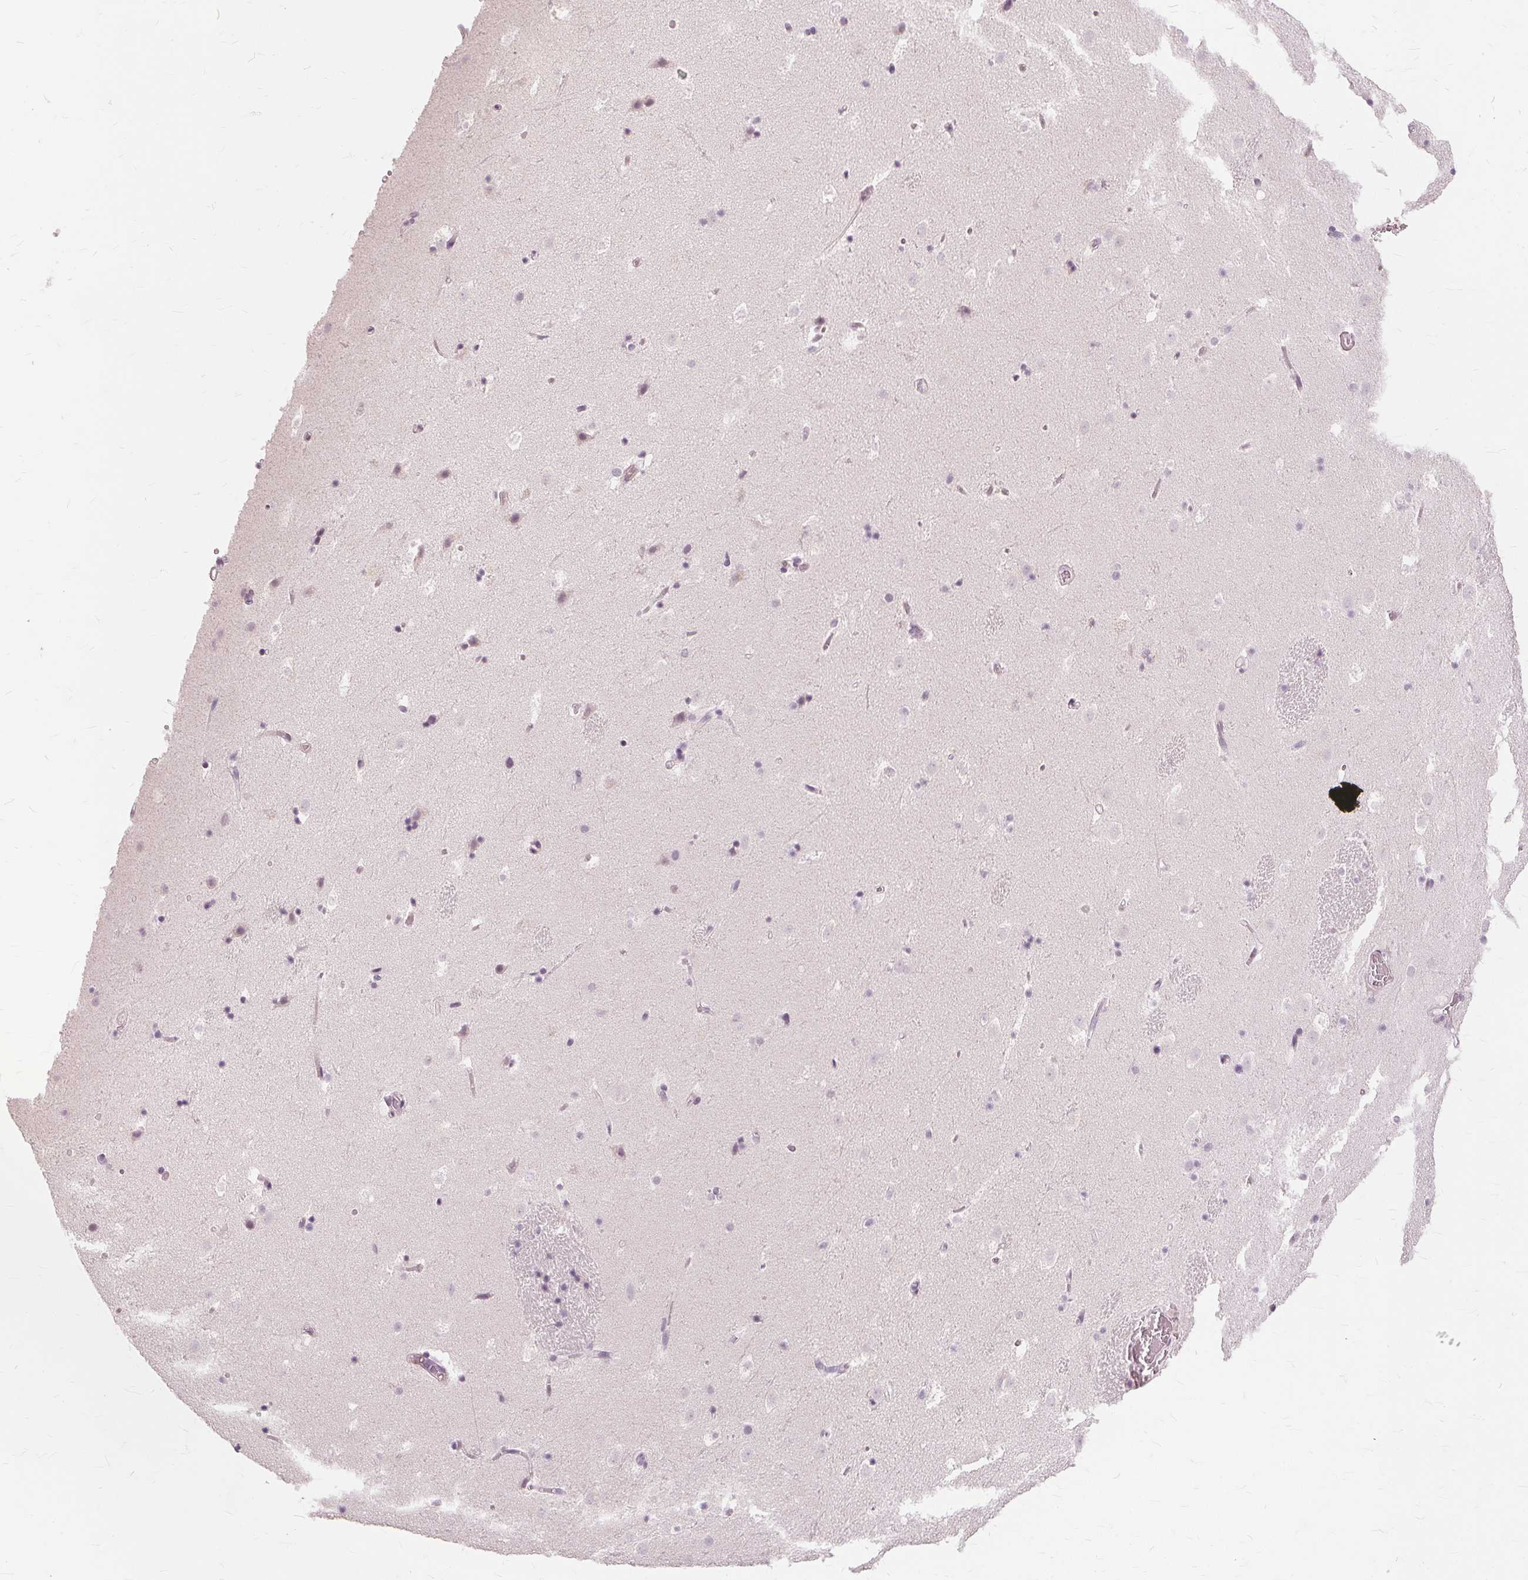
{"staining": {"intensity": "negative", "quantity": "none", "location": "none"}, "tissue": "caudate", "cell_type": "Glial cells", "image_type": "normal", "snomed": [{"axis": "morphology", "description": "Normal tissue, NOS"}, {"axis": "topography", "description": "Lateral ventricle wall"}], "caption": "The photomicrograph exhibits no significant expression in glial cells of caudate.", "gene": "SFTPD", "patient": {"sex": "male", "age": 37}}